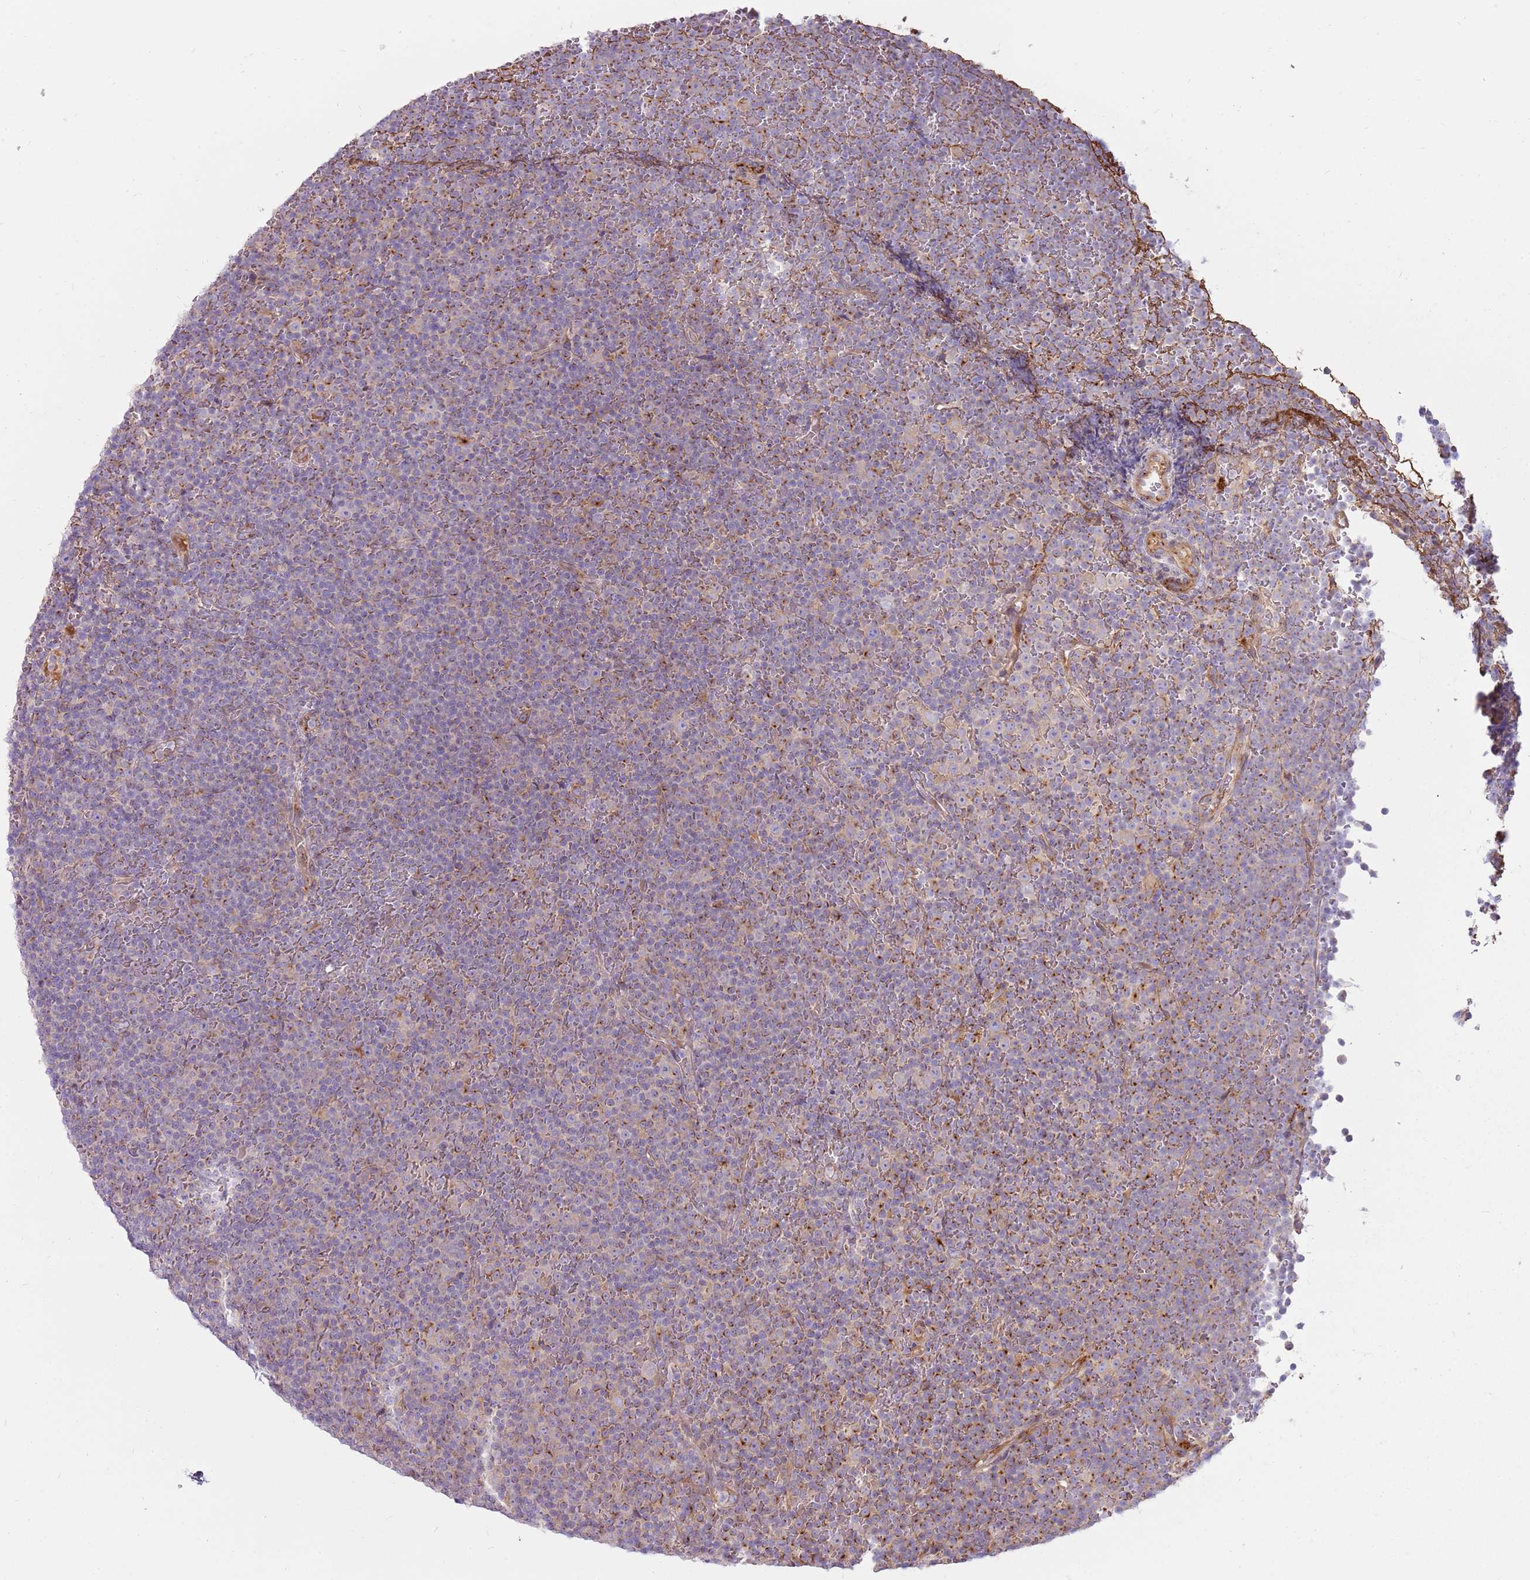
{"staining": {"intensity": "negative", "quantity": "none", "location": "none"}, "tissue": "lymphoma", "cell_type": "Tumor cells", "image_type": "cancer", "snomed": [{"axis": "morphology", "description": "Malignant lymphoma, non-Hodgkin's type, Low grade"}, {"axis": "topography", "description": "Lymph node"}], "caption": "Immunohistochemistry of lymphoma displays no staining in tumor cells.", "gene": "EMC1", "patient": {"sex": "female", "age": 67}}